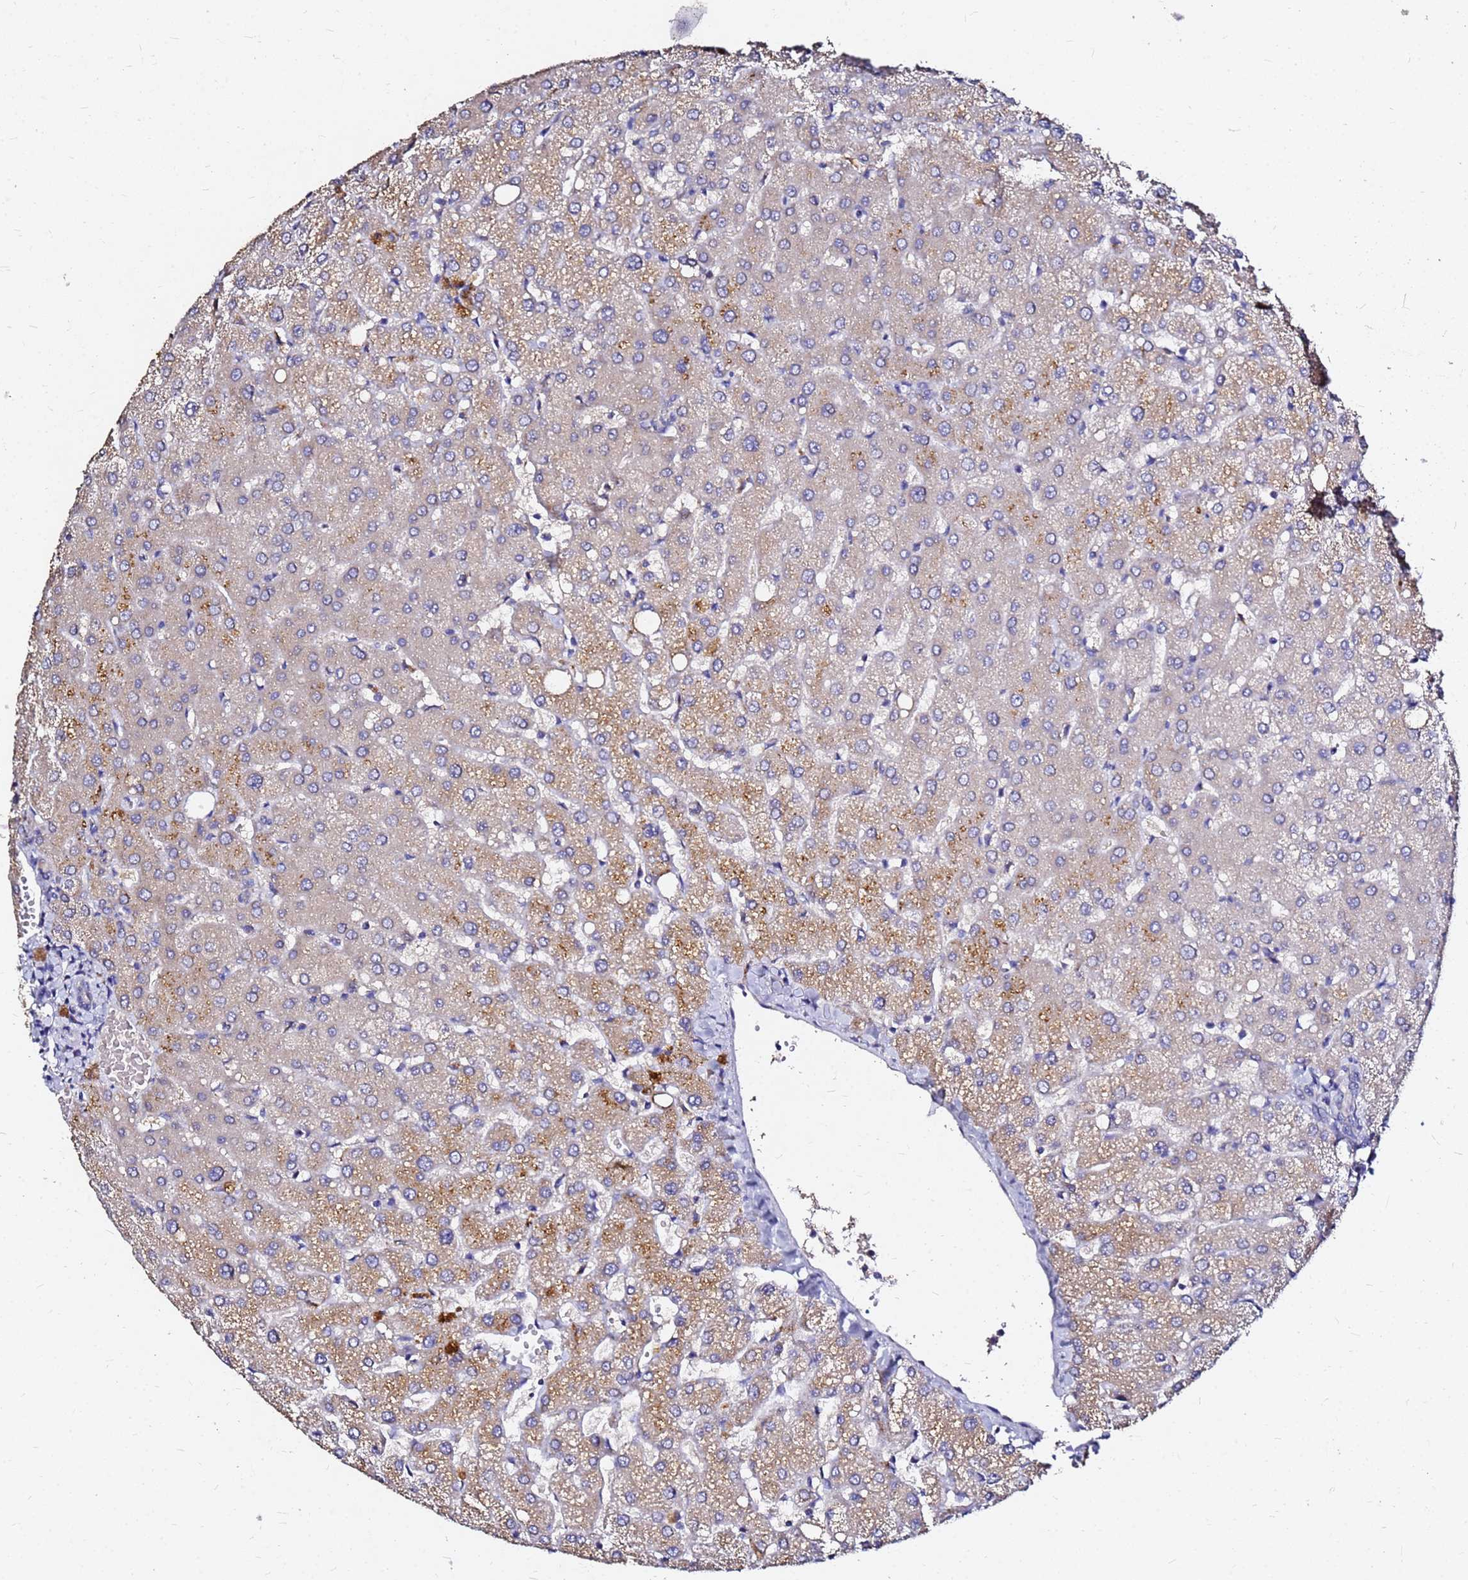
{"staining": {"intensity": "negative", "quantity": "none", "location": "none"}, "tissue": "liver", "cell_type": "Cholangiocytes", "image_type": "normal", "snomed": [{"axis": "morphology", "description": "Normal tissue, NOS"}, {"axis": "topography", "description": "Liver"}], "caption": "Liver was stained to show a protein in brown. There is no significant expression in cholangiocytes. Nuclei are stained in blue.", "gene": "FAM183A", "patient": {"sex": "female", "age": 54}}